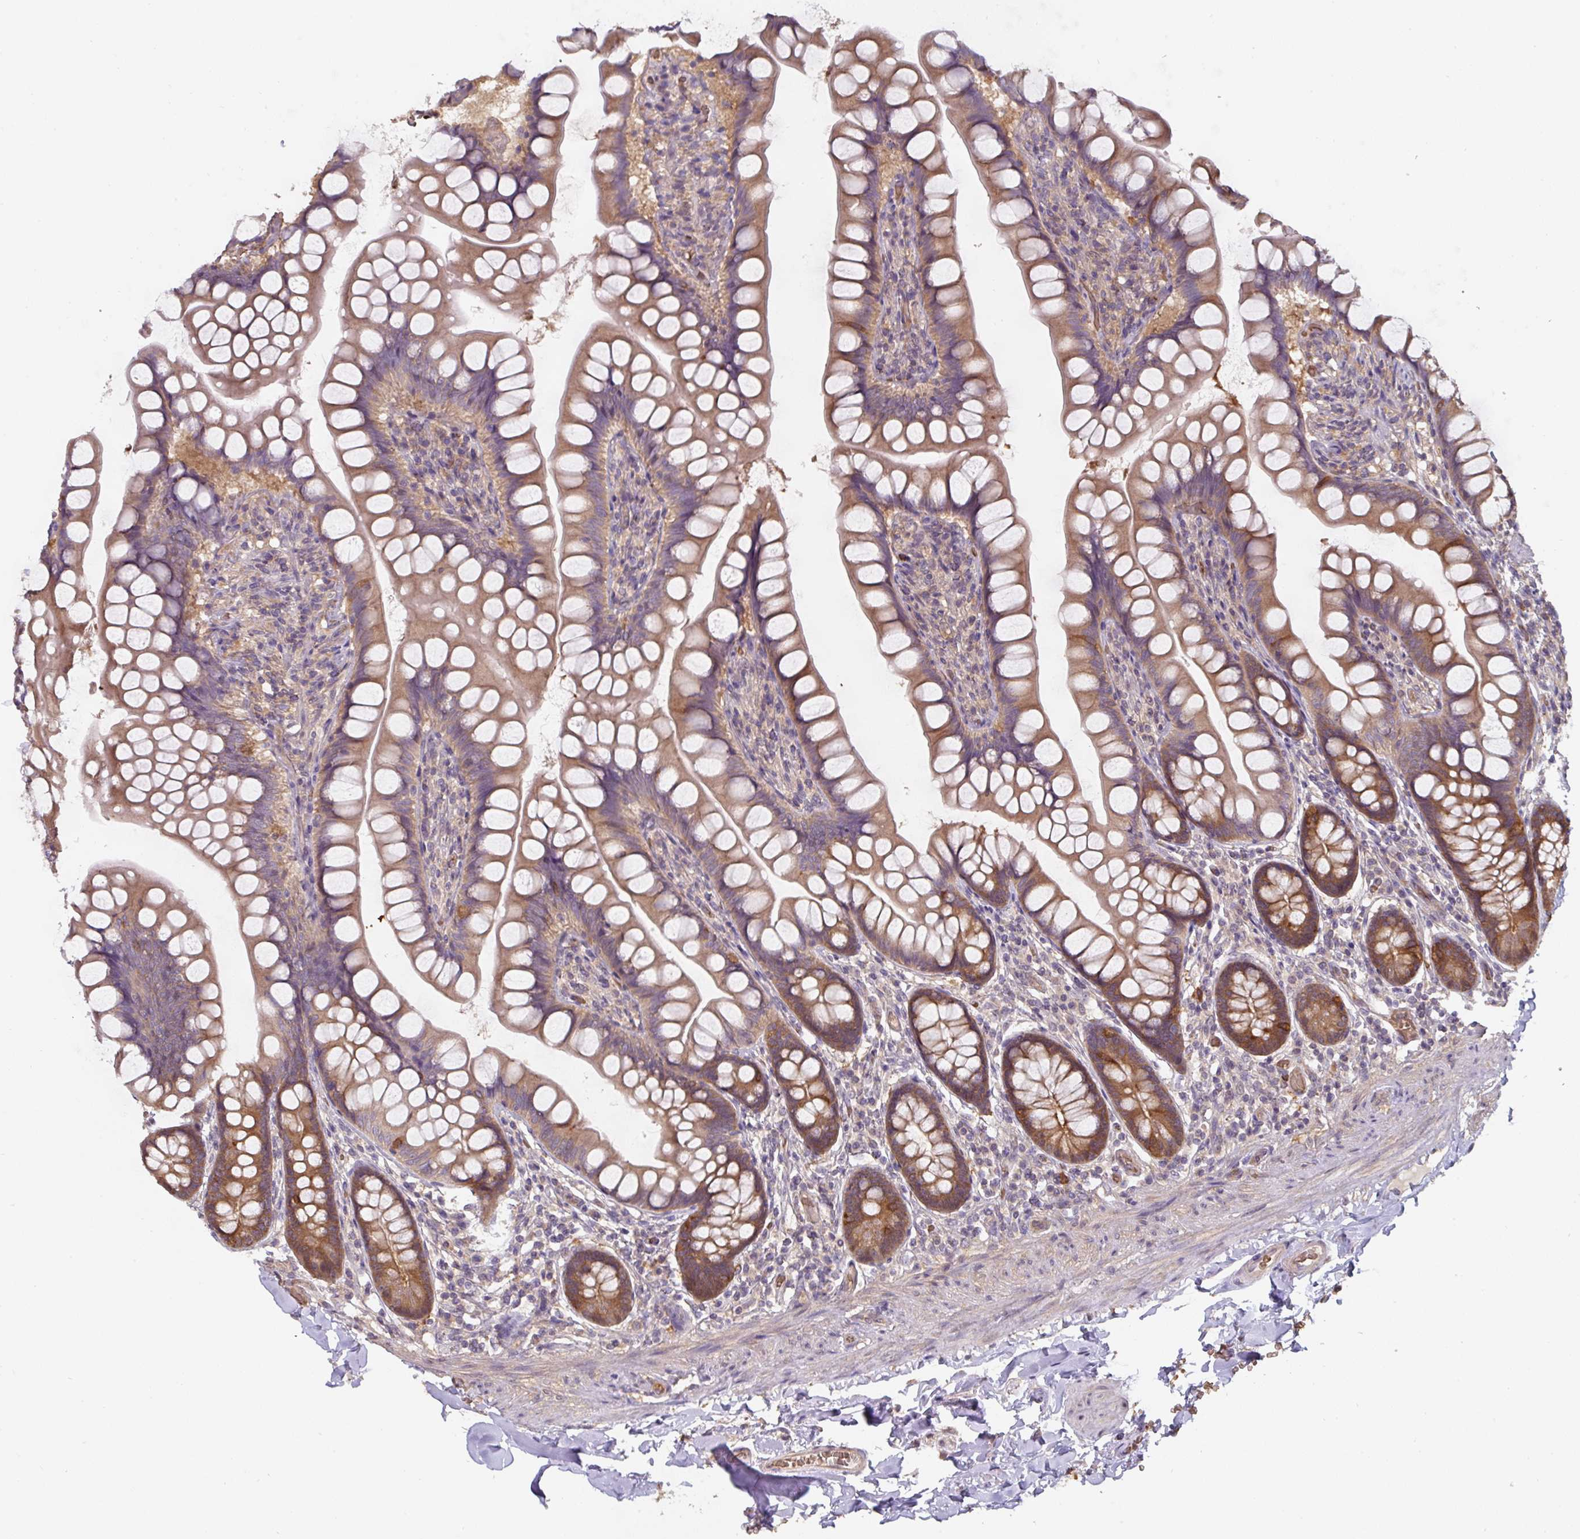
{"staining": {"intensity": "strong", "quantity": ">75%", "location": "cytoplasmic/membranous"}, "tissue": "small intestine", "cell_type": "Glandular cells", "image_type": "normal", "snomed": [{"axis": "morphology", "description": "Normal tissue, NOS"}, {"axis": "topography", "description": "Small intestine"}], "caption": "A micrograph of human small intestine stained for a protein displays strong cytoplasmic/membranous brown staining in glandular cells. (IHC, brightfield microscopy, high magnification).", "gene": "ST13", "patient": {"sex": "male", "age": 70}}